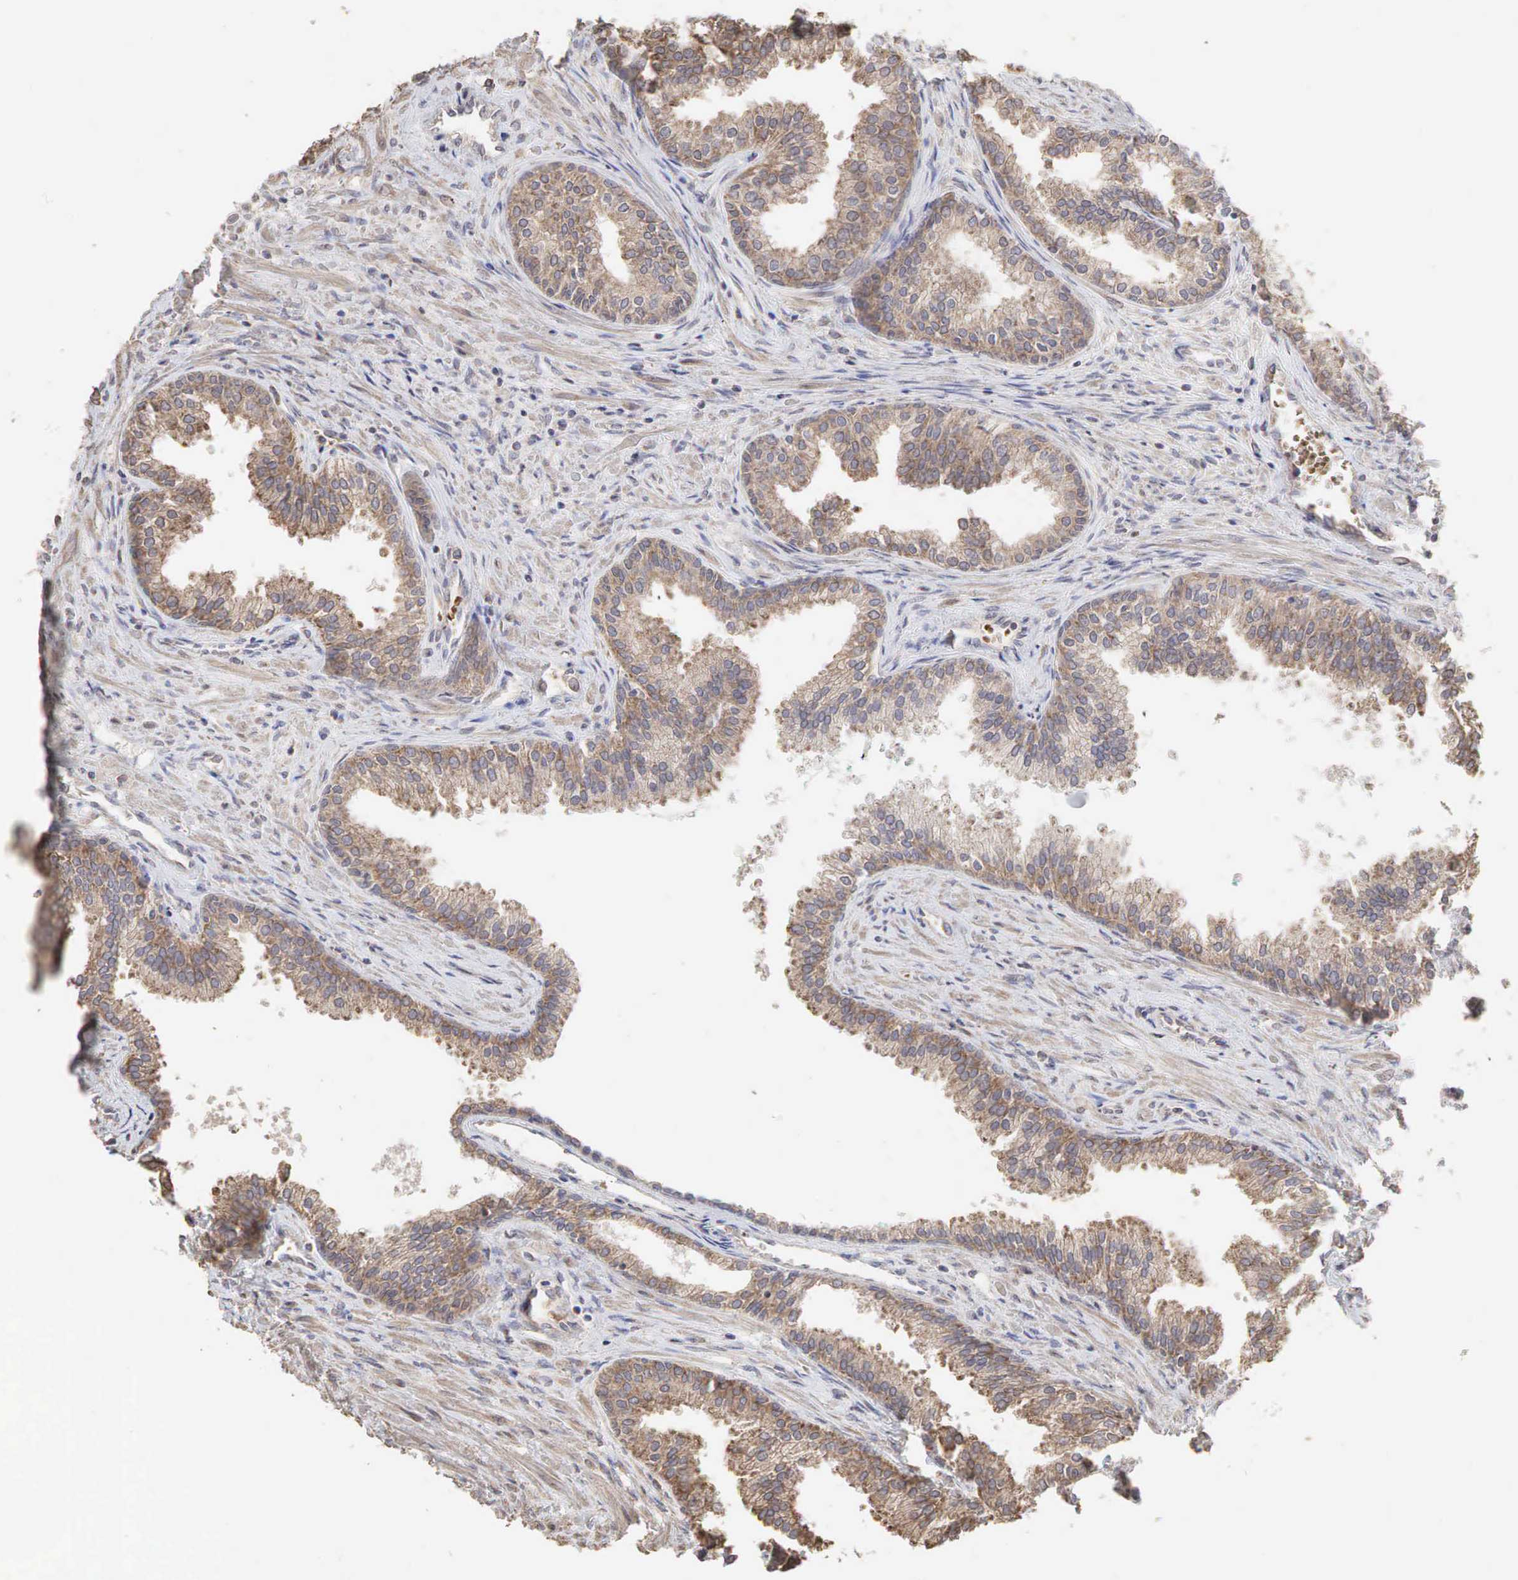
{"staining": {"intensity": "moderate", "quantity": ">75%", "location": "cytoplasmic/membranous"}, "tissue": "prostate", "cell_type": "Glandular cells", "image_type": "normal", "snomed": [{"axis": "morphology", "description": "Normal tissue, NOS"}, {"axis": "topography", "description": "Prostate"}], "caption": "A brown stain shows moderate cytoplasmic/membranous staining of a protein in glandular cells of benign prostate.", "gene": "PABPC5", "patient": {"sex": "male", "age": 68}}